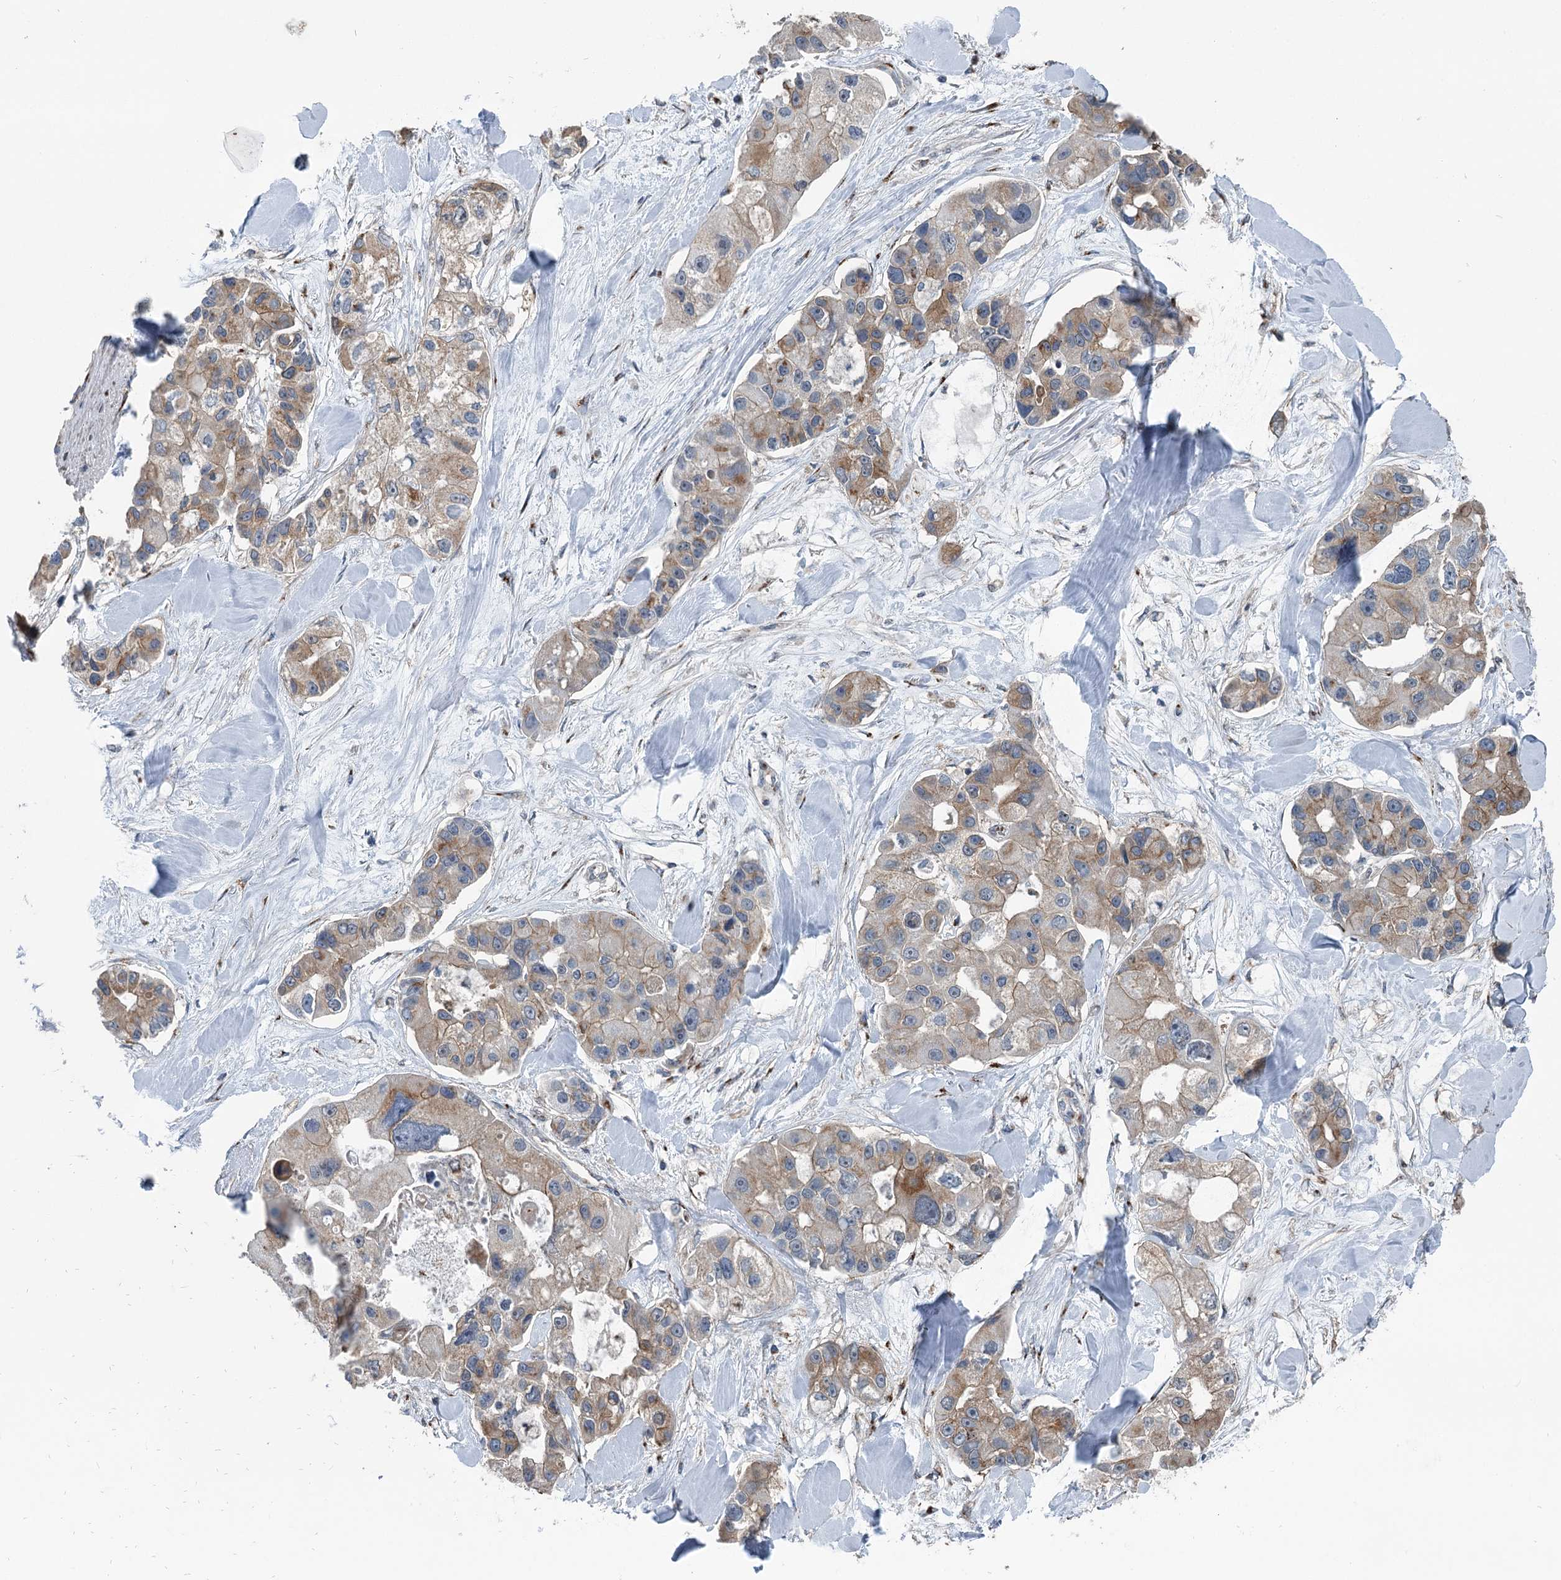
{"staining": {"intensity": "moderate", "quantity": "<25%", "location": "cytoplasmic/membranous"}, "tissue": "lung cancer", "cell_type": "Tumor cells", "image_type": "cancer", "snomed": [{"axis": "morphology", "description": "Adenocarcinoma, NOS"}, {"axis": "topography", "description": "Lung"}], "caption": "Immunohistochemical staining of lung adenocarcinoma reveals low levels of moderate cytoplasmic/membranous protein positivity in about <25% of tumor cells. (IHC, brightfield microscopy, high magnification).", "gene": "ITIH5", "patient": {"sex": "female", "age": 54}}